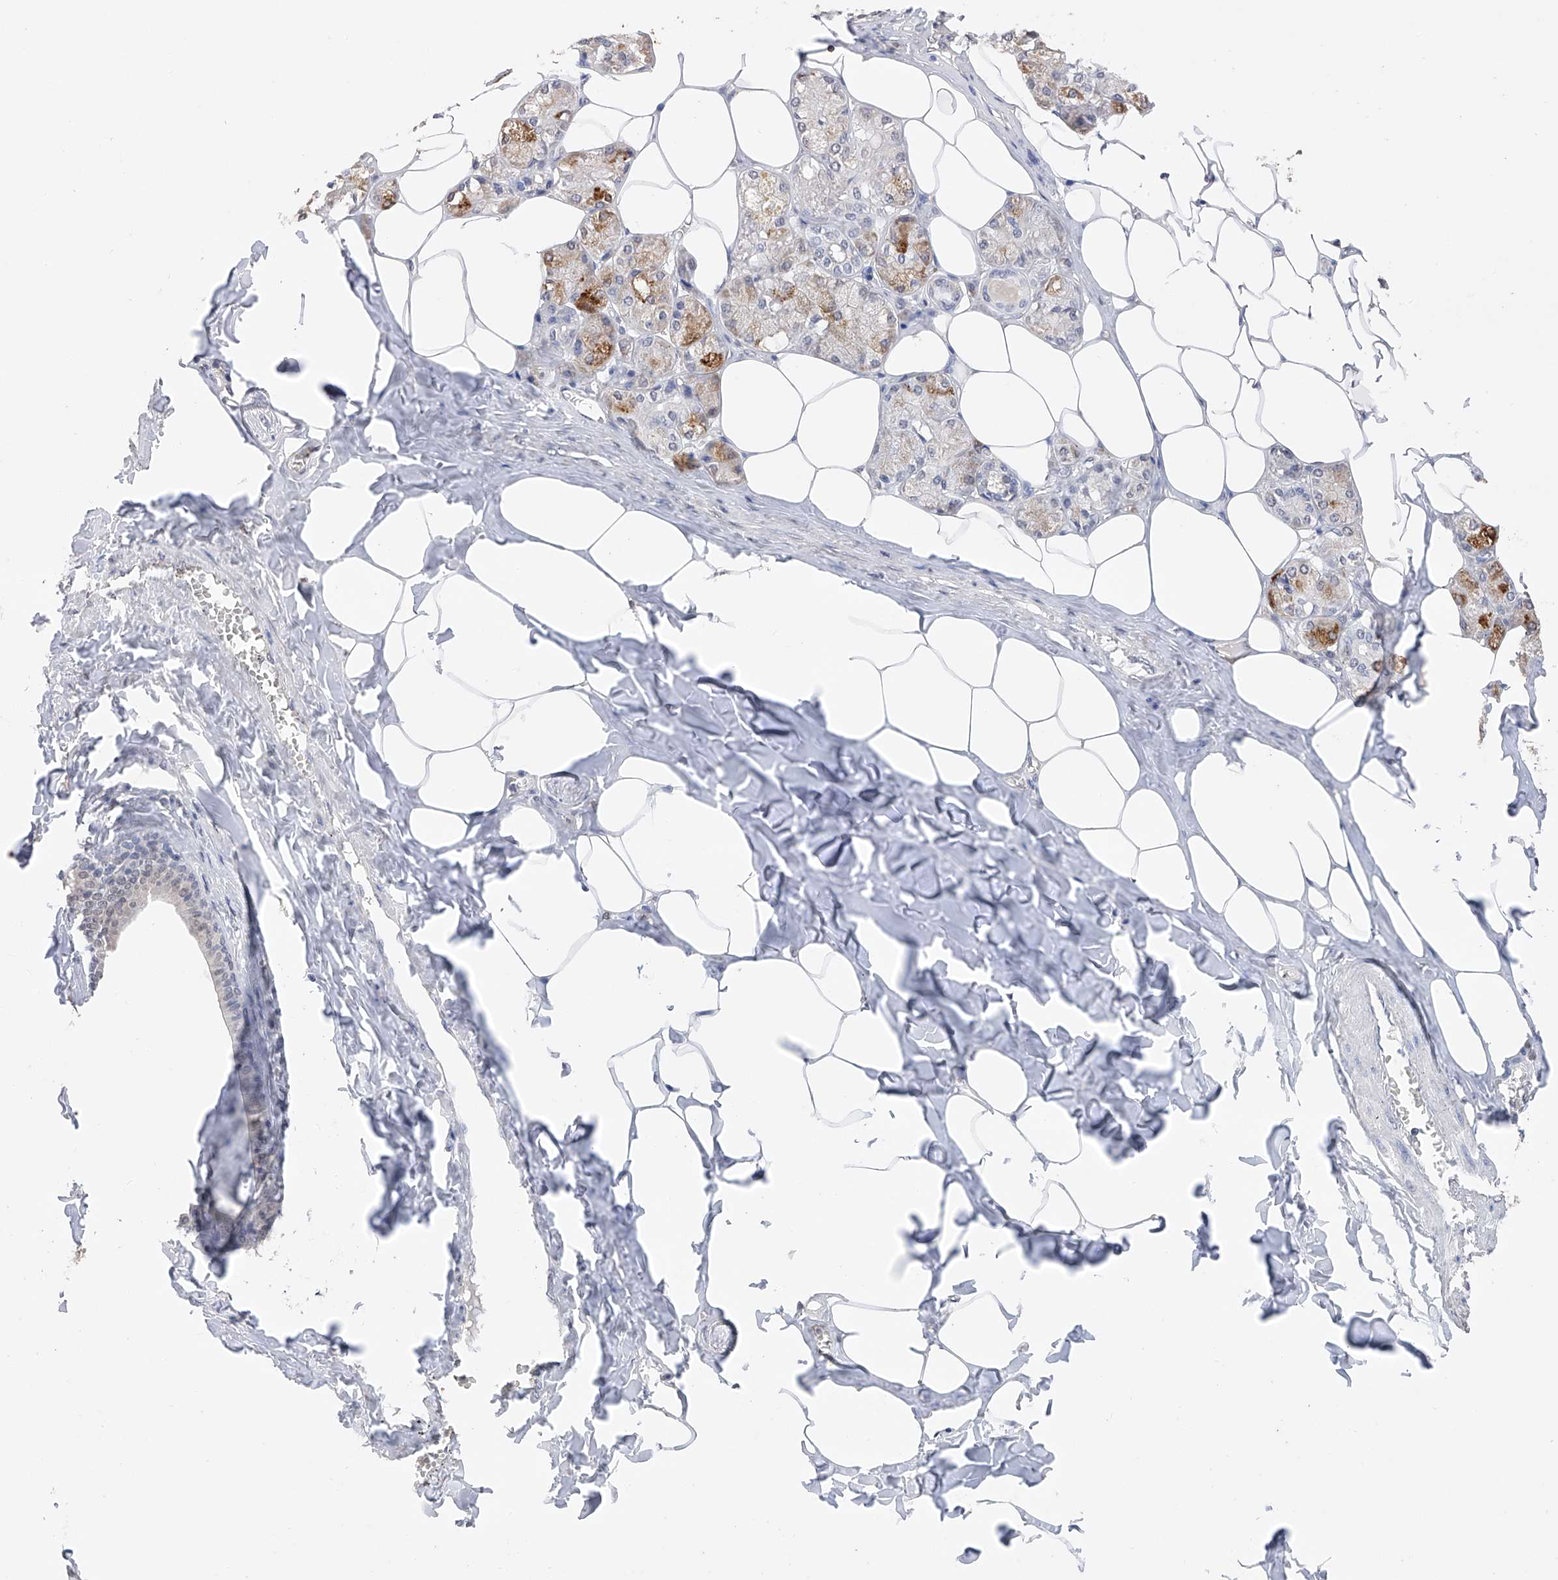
{"staining": {"intensity": "moderate", "quantity": "<25%", "location": "cytoplasmic/membranous"}, "tissue": "salivary gland", "cell_type": "Glandular cells", "image_type": "normal", "snomed": [{"axis": "morphology", "description": "Normal tissue, NOS"}, {"axis": "topography", "description": "Salivary gland"}], "caption": "Normal salivary gland was stained to show a protein in brown. There is low levels of moderate cytoplasmic/membranous expression in approximately <25% of glandular cells. Nuclei are stained in blue.", "gene": "DMAP1", "patient": {"sex": "male", "age": 62}}